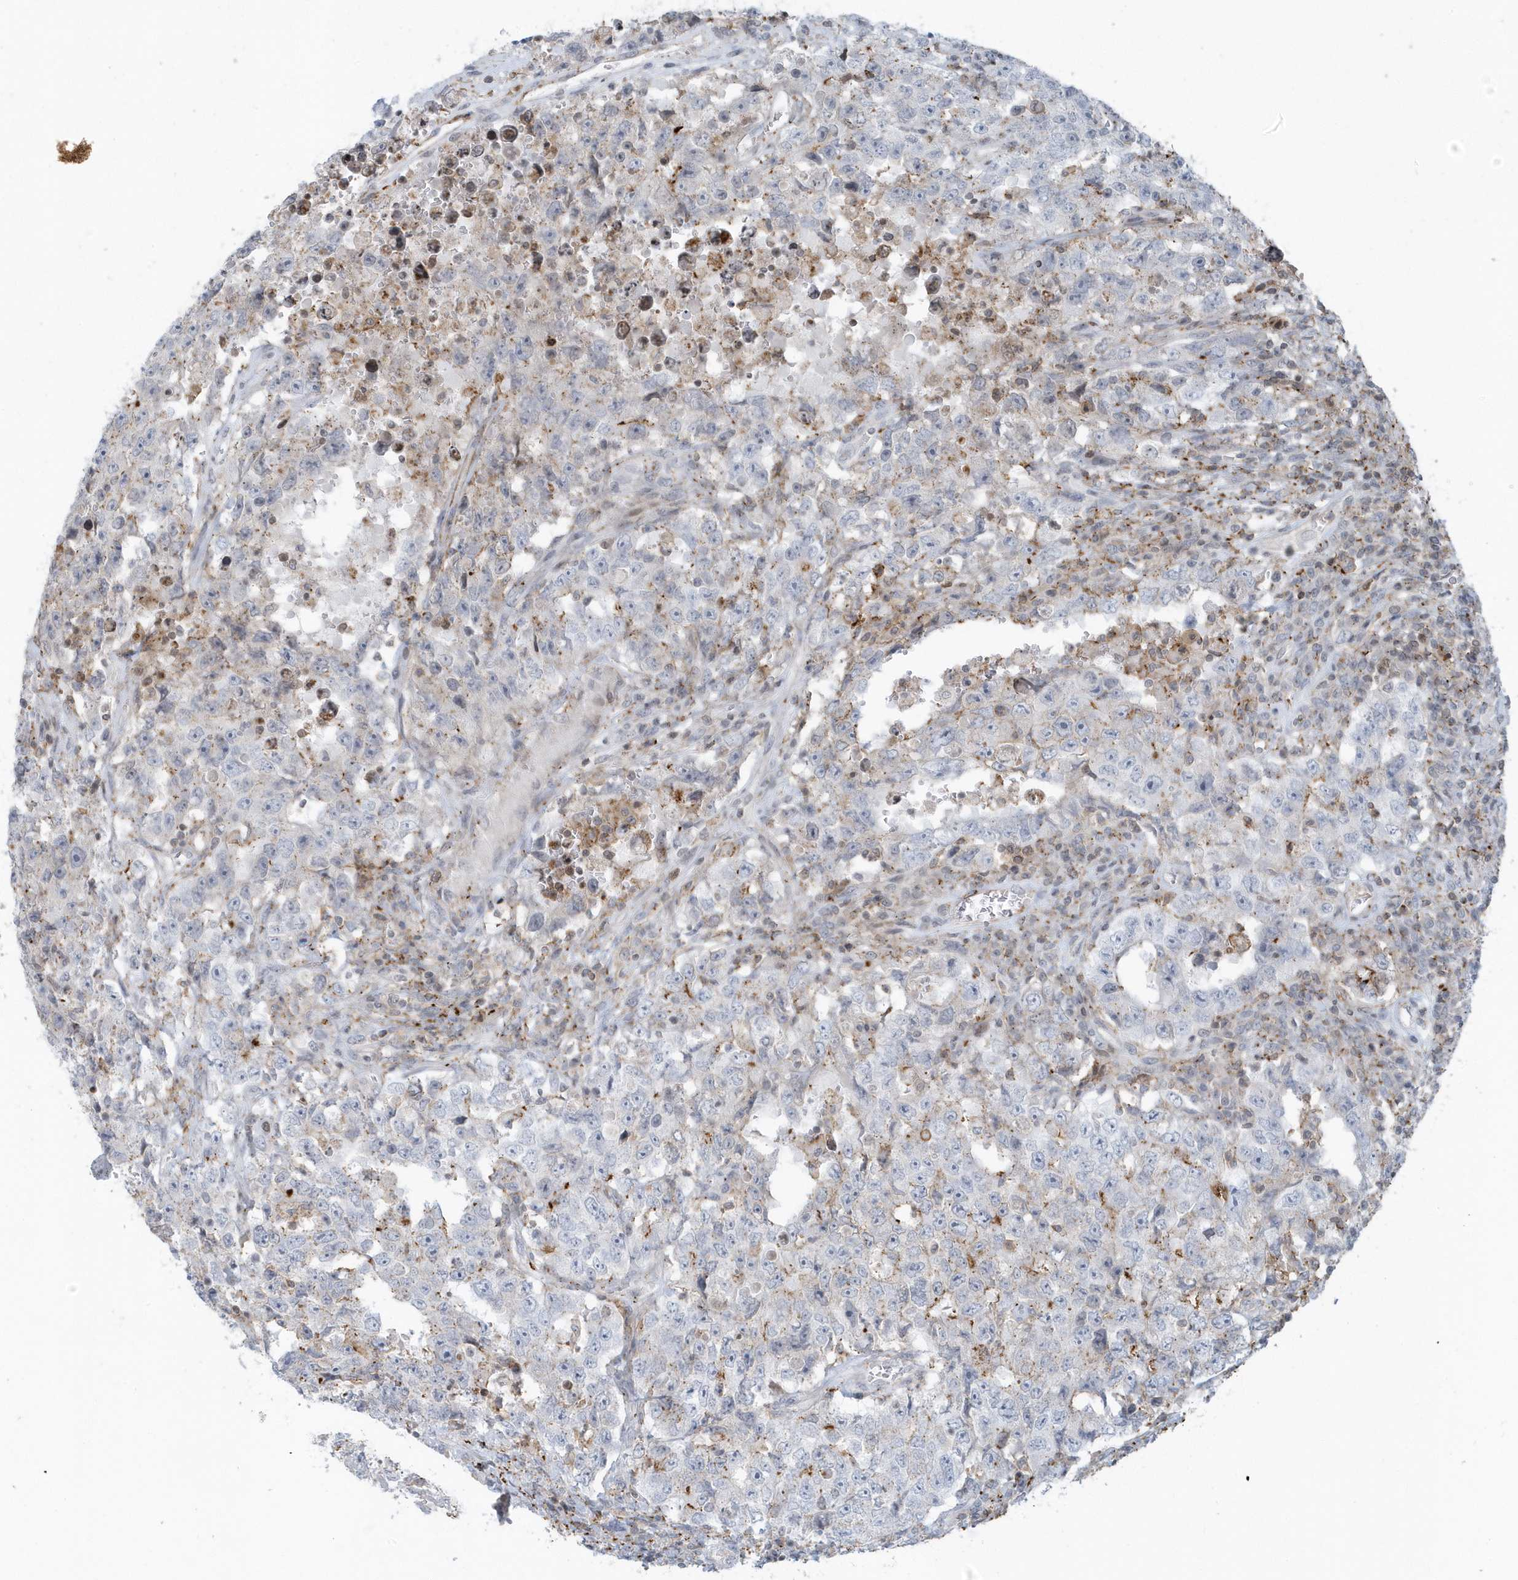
{"staining": {"intensity": "negative", "quantity": "none", "location": "none"}, "tissue": "testis cancer", "cell_type": "Tumor cells", "image_type": "cancer", "snomed": [{"axis": "morphology", "description": "Carcinoma, Embryonal, NOS"}, {"axis": "topography", "description": "Testis"}], "caption": "There is no significant staining in tumor cells of testis cancer (embryonal carcinoma). (DAB (3,3'-diaminobenzidine) immunohistochemistry, high magnification).", "gene": "CACNB2", "patient": {"sex": "male", "age": 26}}